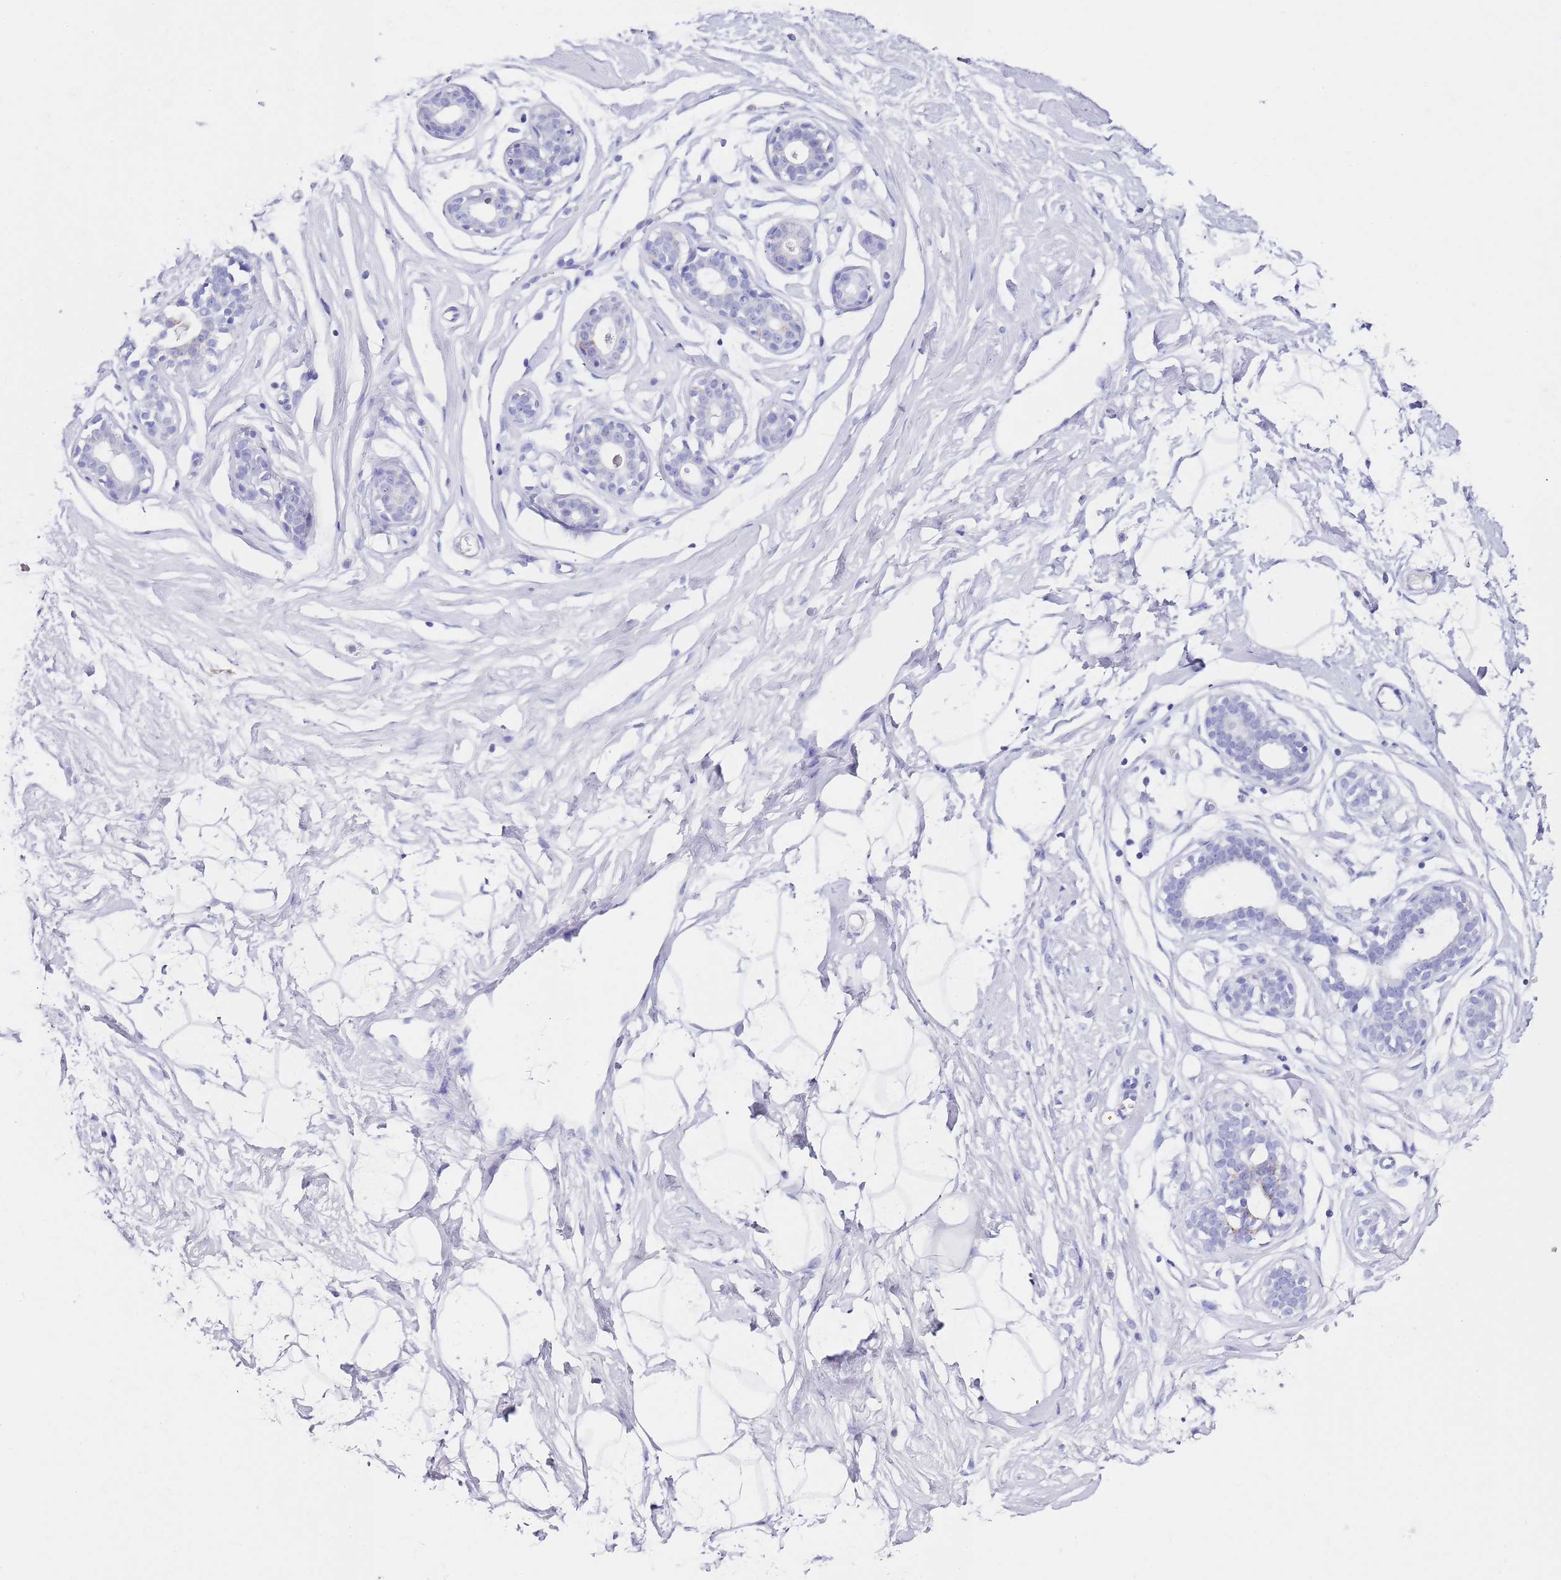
{"staining": {"intensity": "negative", "quantity": "none", "location": "none"}, "tissue": "breast", "cell_type": "Adipocytes", "image_type": "normal", "snomed": [{"axis": "morphology", "description": "Normal tissue, NOS"}, {"axis": "morphology", "description": "Adenoma, NOS"}, {"axis": "topography", "description": "Breast"}], "caption": "A histopathology image of breast stained for a protein reveals no brown staining in adipocytes.", "gene": "PTBP2", "patient": {"sex": "female", "age": 23}}